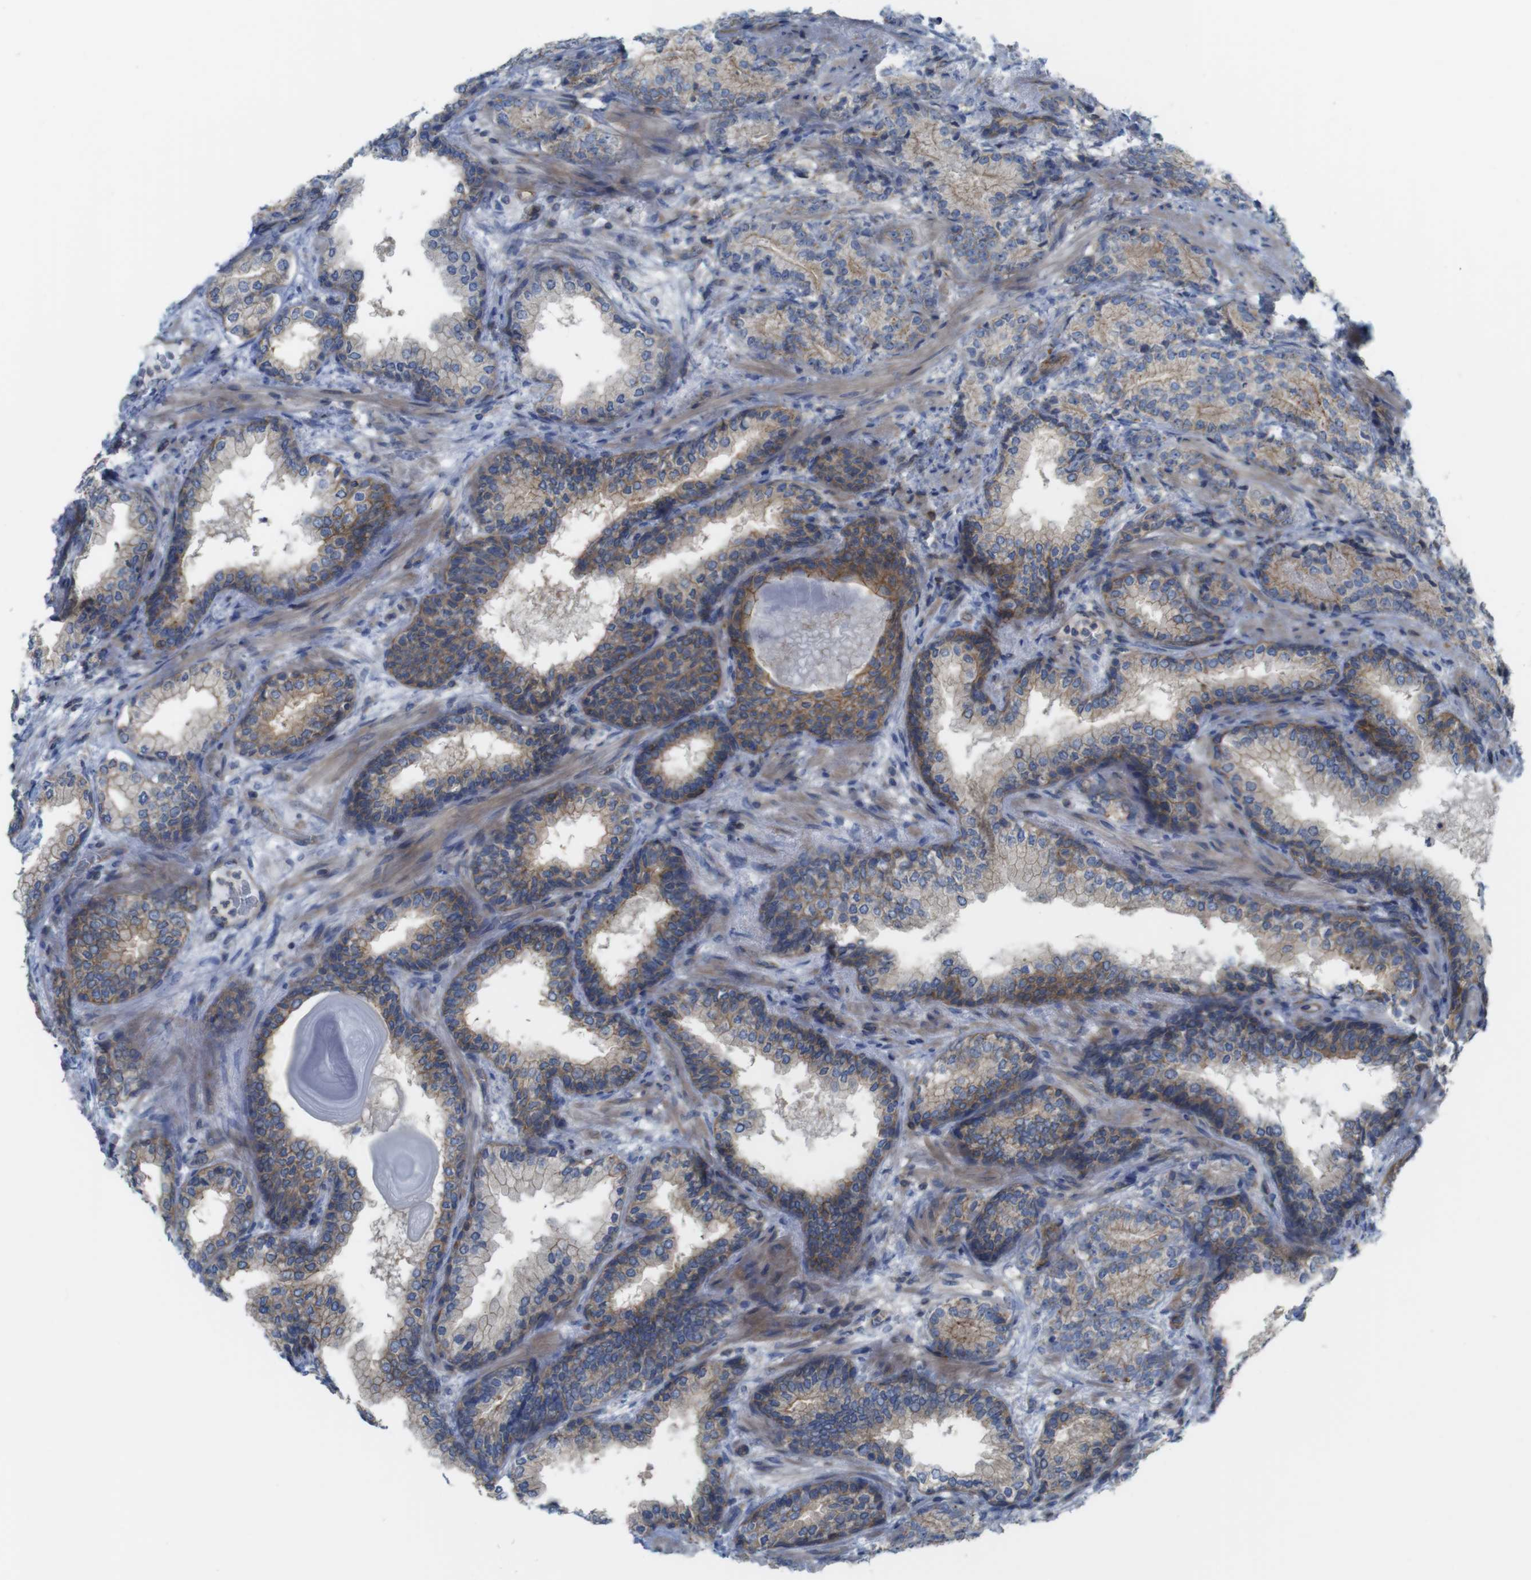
{"staining": {"intensity": "moderate", "quantity": "25%-75%", "location": "cytoplasmic/membranous"}, "tissue": "prostate cancer", "cell_type": "Tumor cells", "image_type": "cancer", "snomed": [{"axis": "morphology", "description": "Adenocarcinoma, High grade"}, {"axis": "topography", "description": "Prostate"}], "caption": "This is an image of immunohistochemistry staining of high-grade adenocarcinoma (prostate), which shows moderate positivity in the cytoplasmic/membranous of tumor cells.", "gene": "PREX2", "patient": {"sex": "male", "age": 61}}